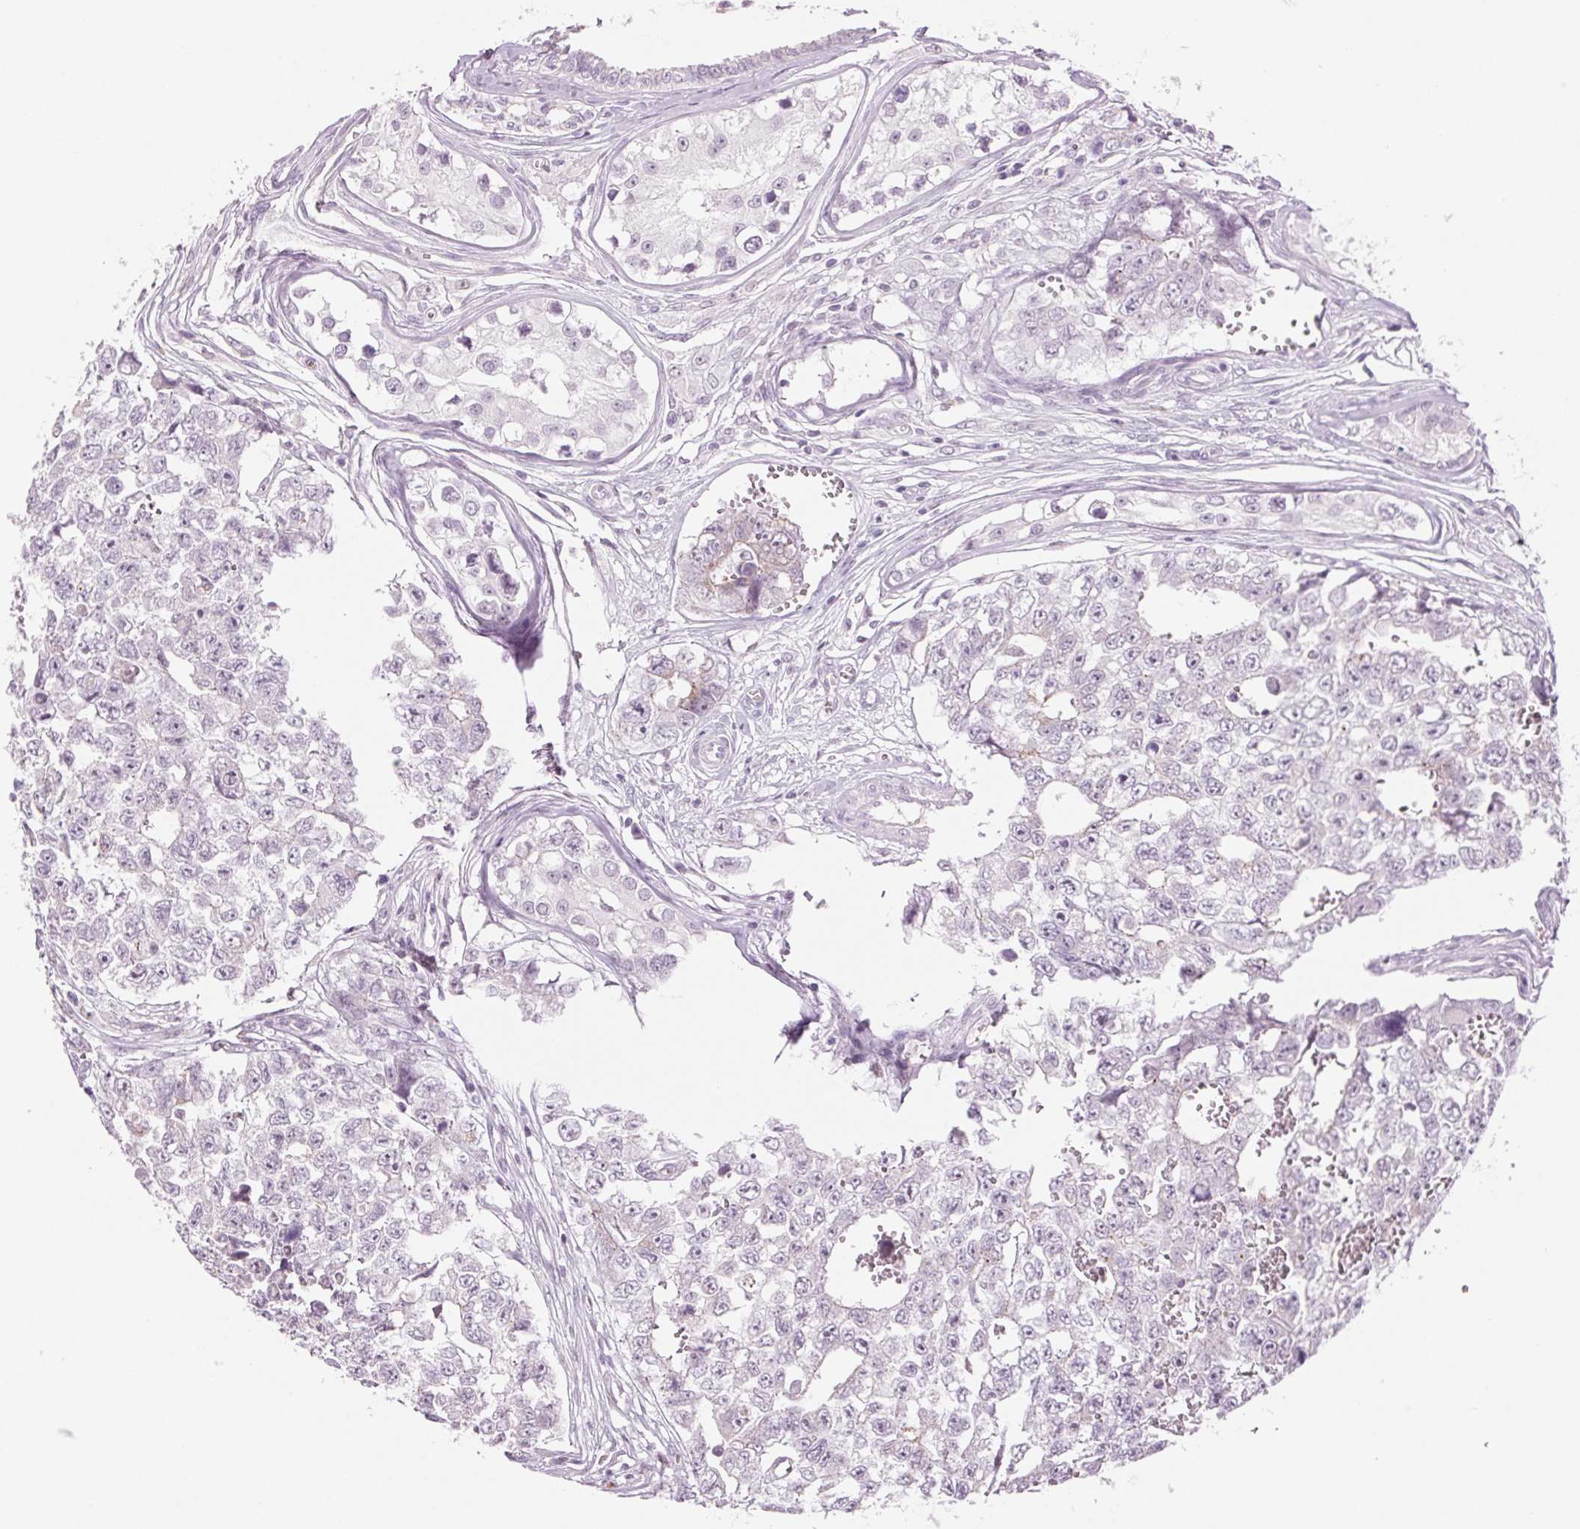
{"staining": {"intensity": "negative", "quantity": "none", "location": "none"}, "tissue": "testis cancer", "cell_type": "Tumor cells", "image_type": "cancer", "snomed": [{"axis": "morphology", "description": "Carcinoma, Embryonal, NOS"}, {"axis": "topography", "description": "Testis"}], "caption": "This is an IHC histopathology image of human embryonal carcinoma (testis). There is no expression in tumor cells.", "gene": "MPO", "patient": {"sex": "male", "age": 18}}